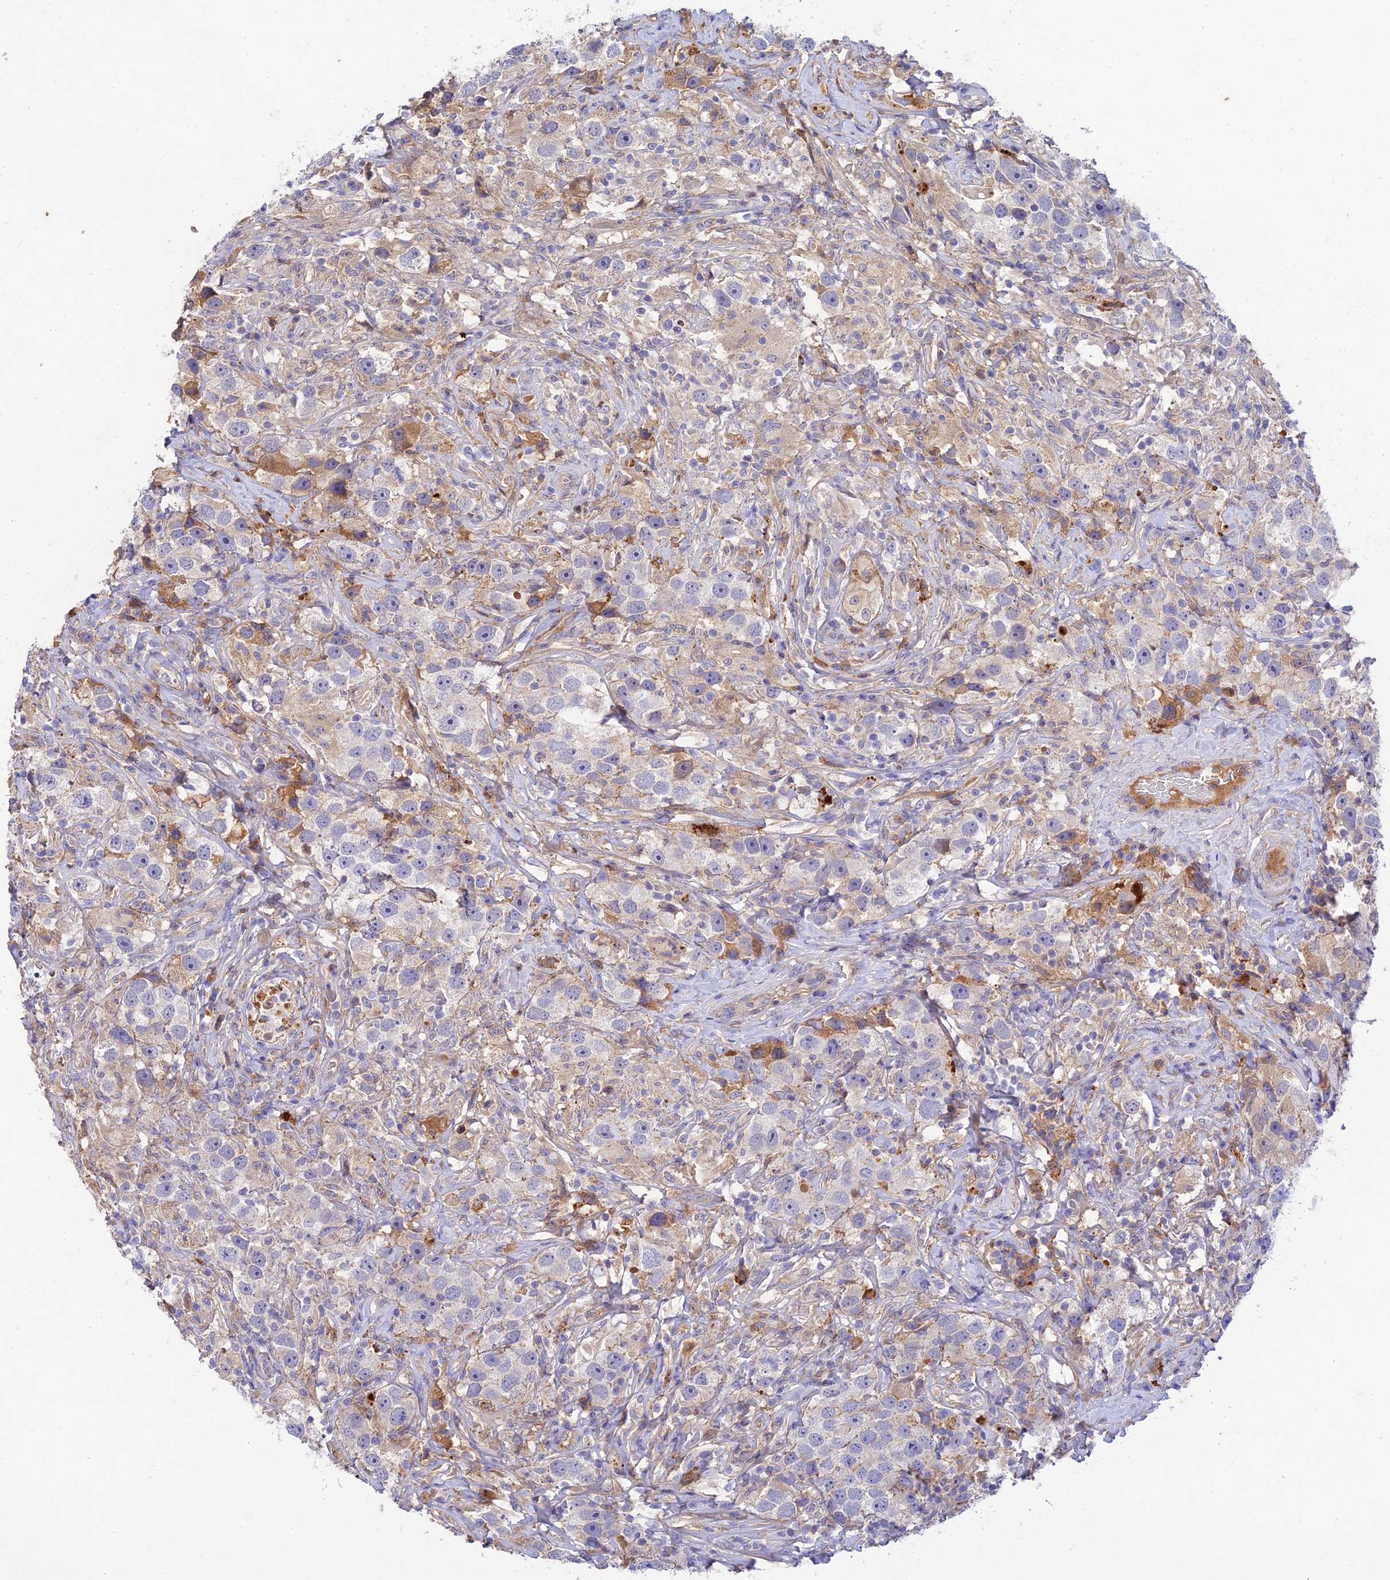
{"staining": {"intensity": "negative", "quantity": "none", "location": "none"}, "tissue": "testis cancer", "cell_type": "Tumor cells", "image_type": "cancer", "snomed": [{"axis": "morphology", "description": "Seminoma, NOS"}, {"axis": "topography", "description": "Testis"}], "caption": "High power microscopy micrograph of an IHC image of testis seminoma, revealing no significant positivity in tumor cells. The staining was performed using DAB (3,3'-diaminobenzidine) to visualize the protein expression in brown, while the nuclei were stained in blue with hematoxylin (Magnification: 20x).", "gene": "ACSM5", "patient": {"sex": "male", "age": 49}}